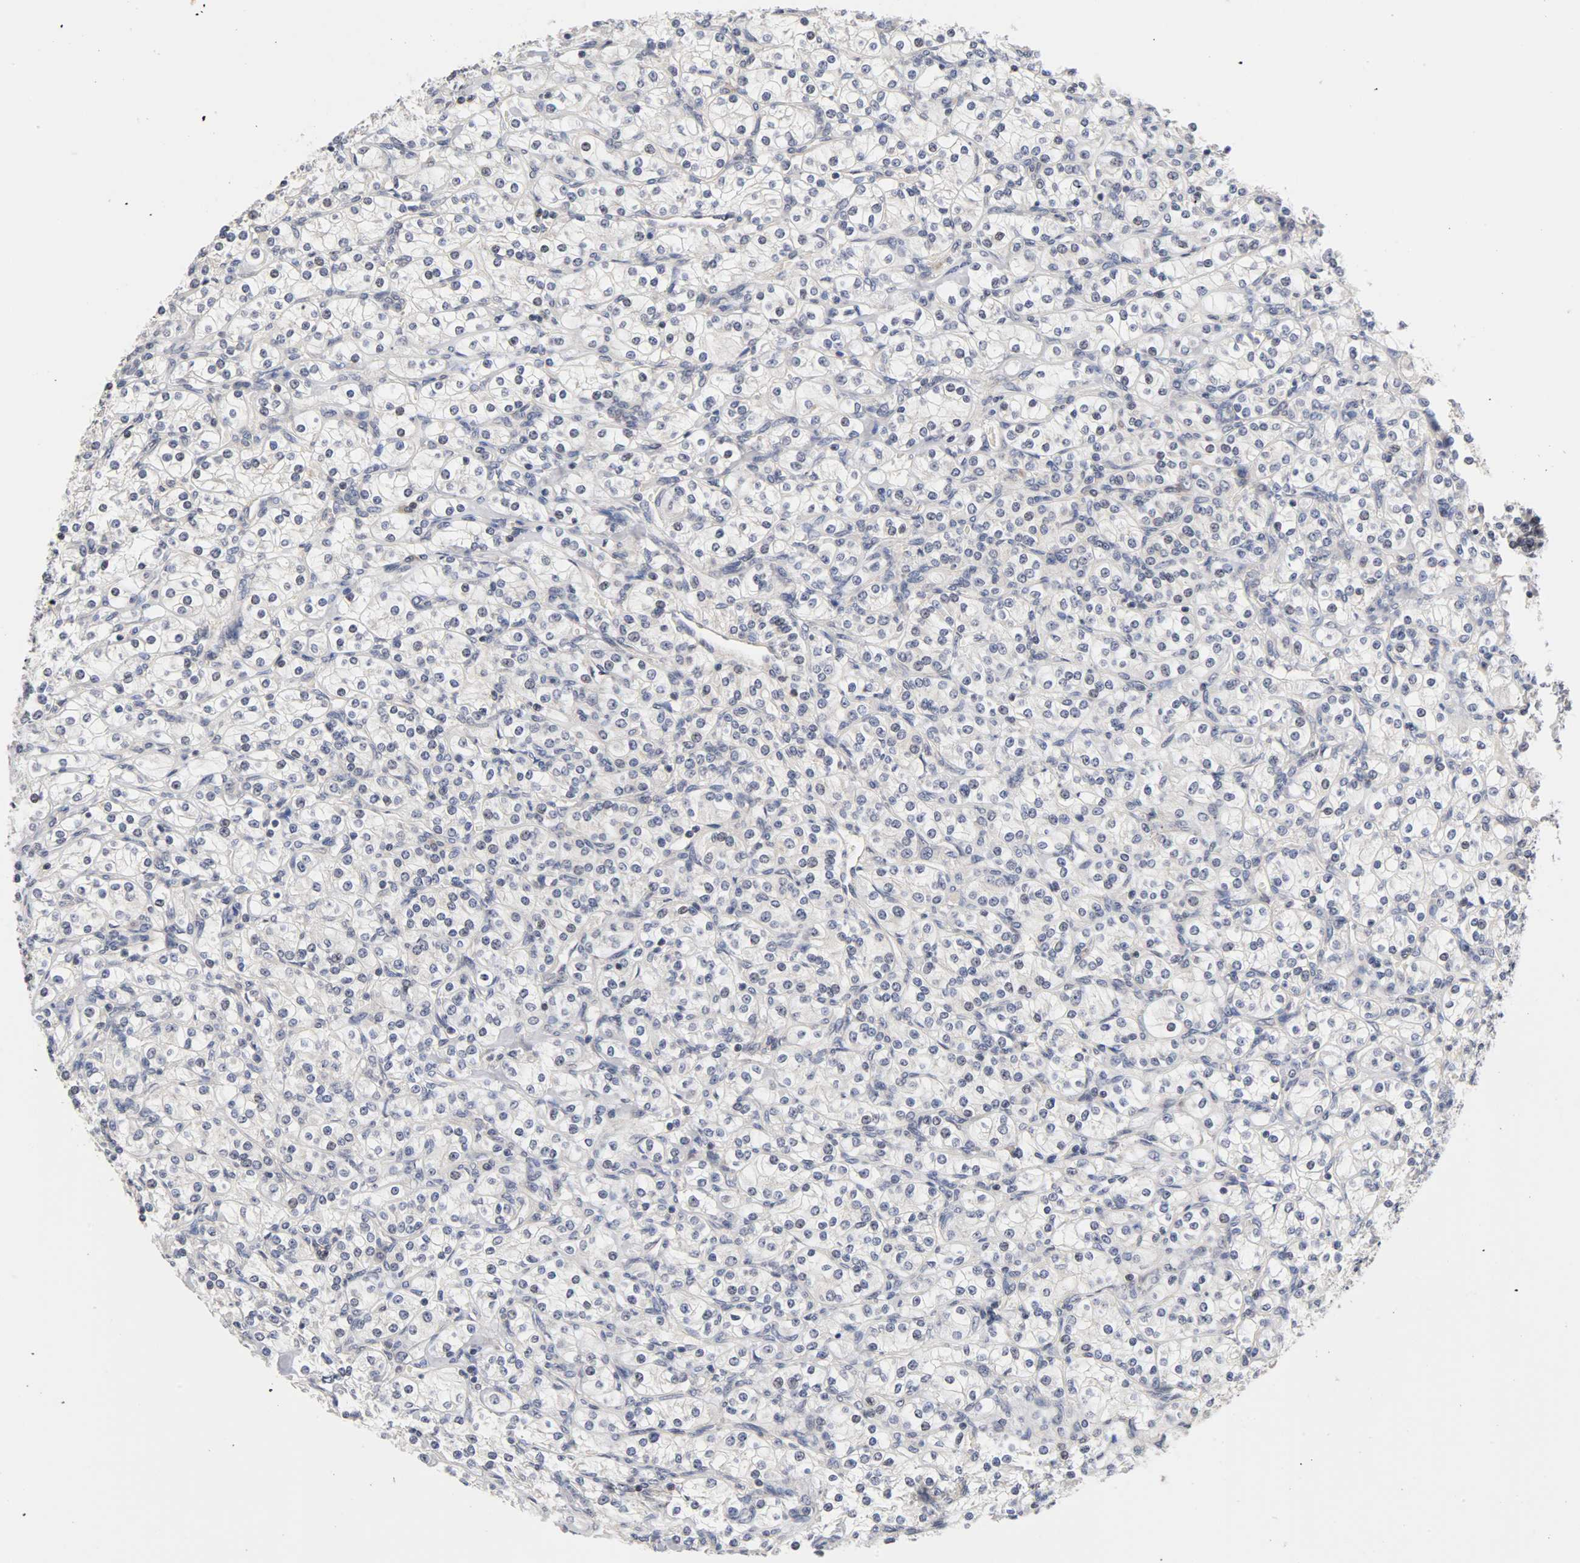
{"staining": {"intensity": "negative", "quantity": "none", "location": "none"}, "tissue": "renal cancer", "cell_type": "Tumor cells", "image_type": "cancer", "snomed": [{"axis": "morphology", "description": "Adenocarcinoma, NOS"}, {"axis": "topography", "description": "Kidney"}], "caption": "A high-resolution micrograph shows IHC staining of adenocarcinoma (renal), which shows no significant expression in tumor cells.", "gene": "UBE2M", "patient": {"sex": "male", "age": 77}}